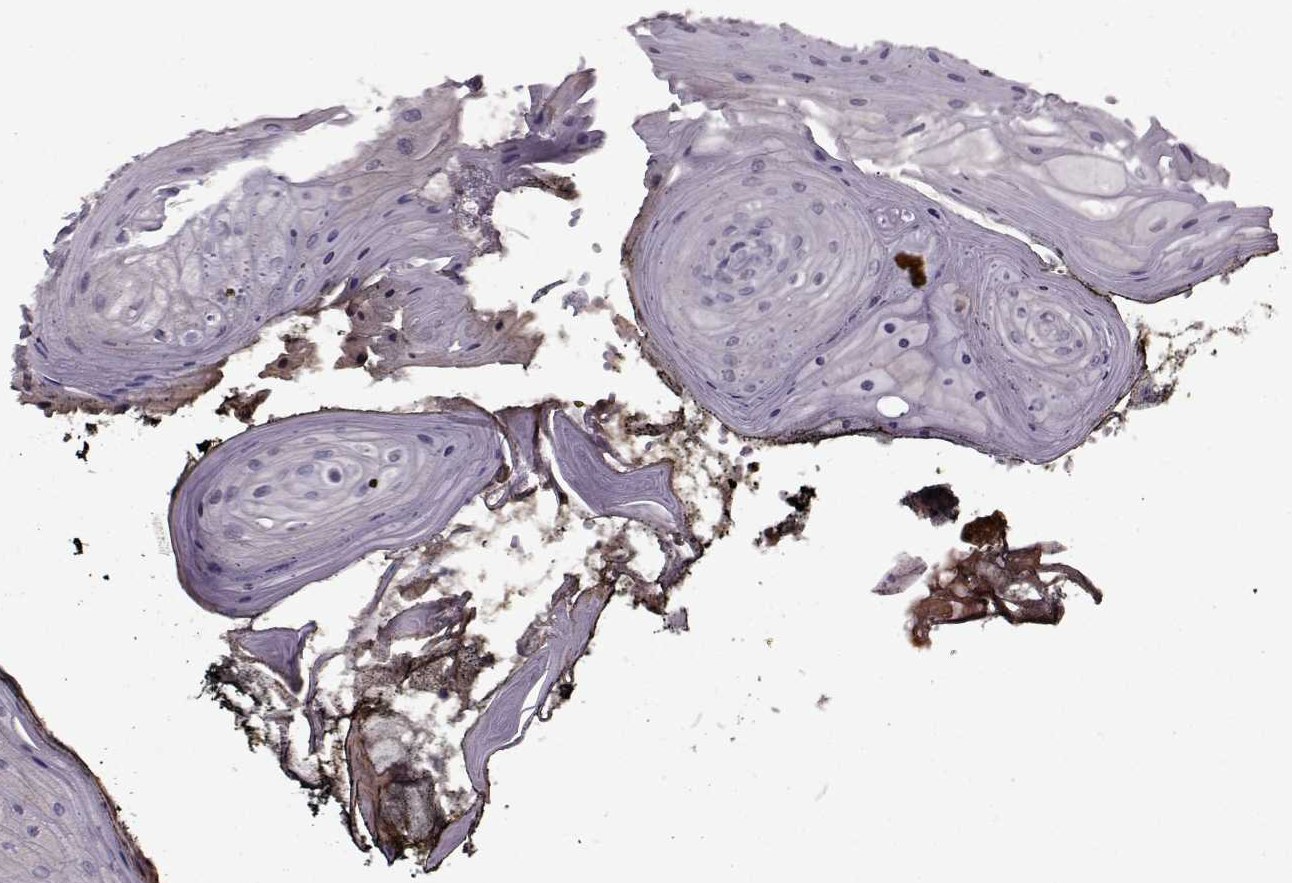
{"staining": {"intensity": "negative", "quantity": "none", "location": "none"}, "tissue": "oral mucosa", "cell_type": "Squamous epithelial cells", "image_type": "normal", "snomed": [{"axis": "morphology", "description": "Normal tissue, NOS"}, {"axis": "topography", "description": "Oral tissue"}], "caption": "Immunohistochemical staining of normal oral mucosa displays no significant staining in squamous epithelial cells.", "gene": "KRT9", "patient": {"sex": "male", "age": 9}}